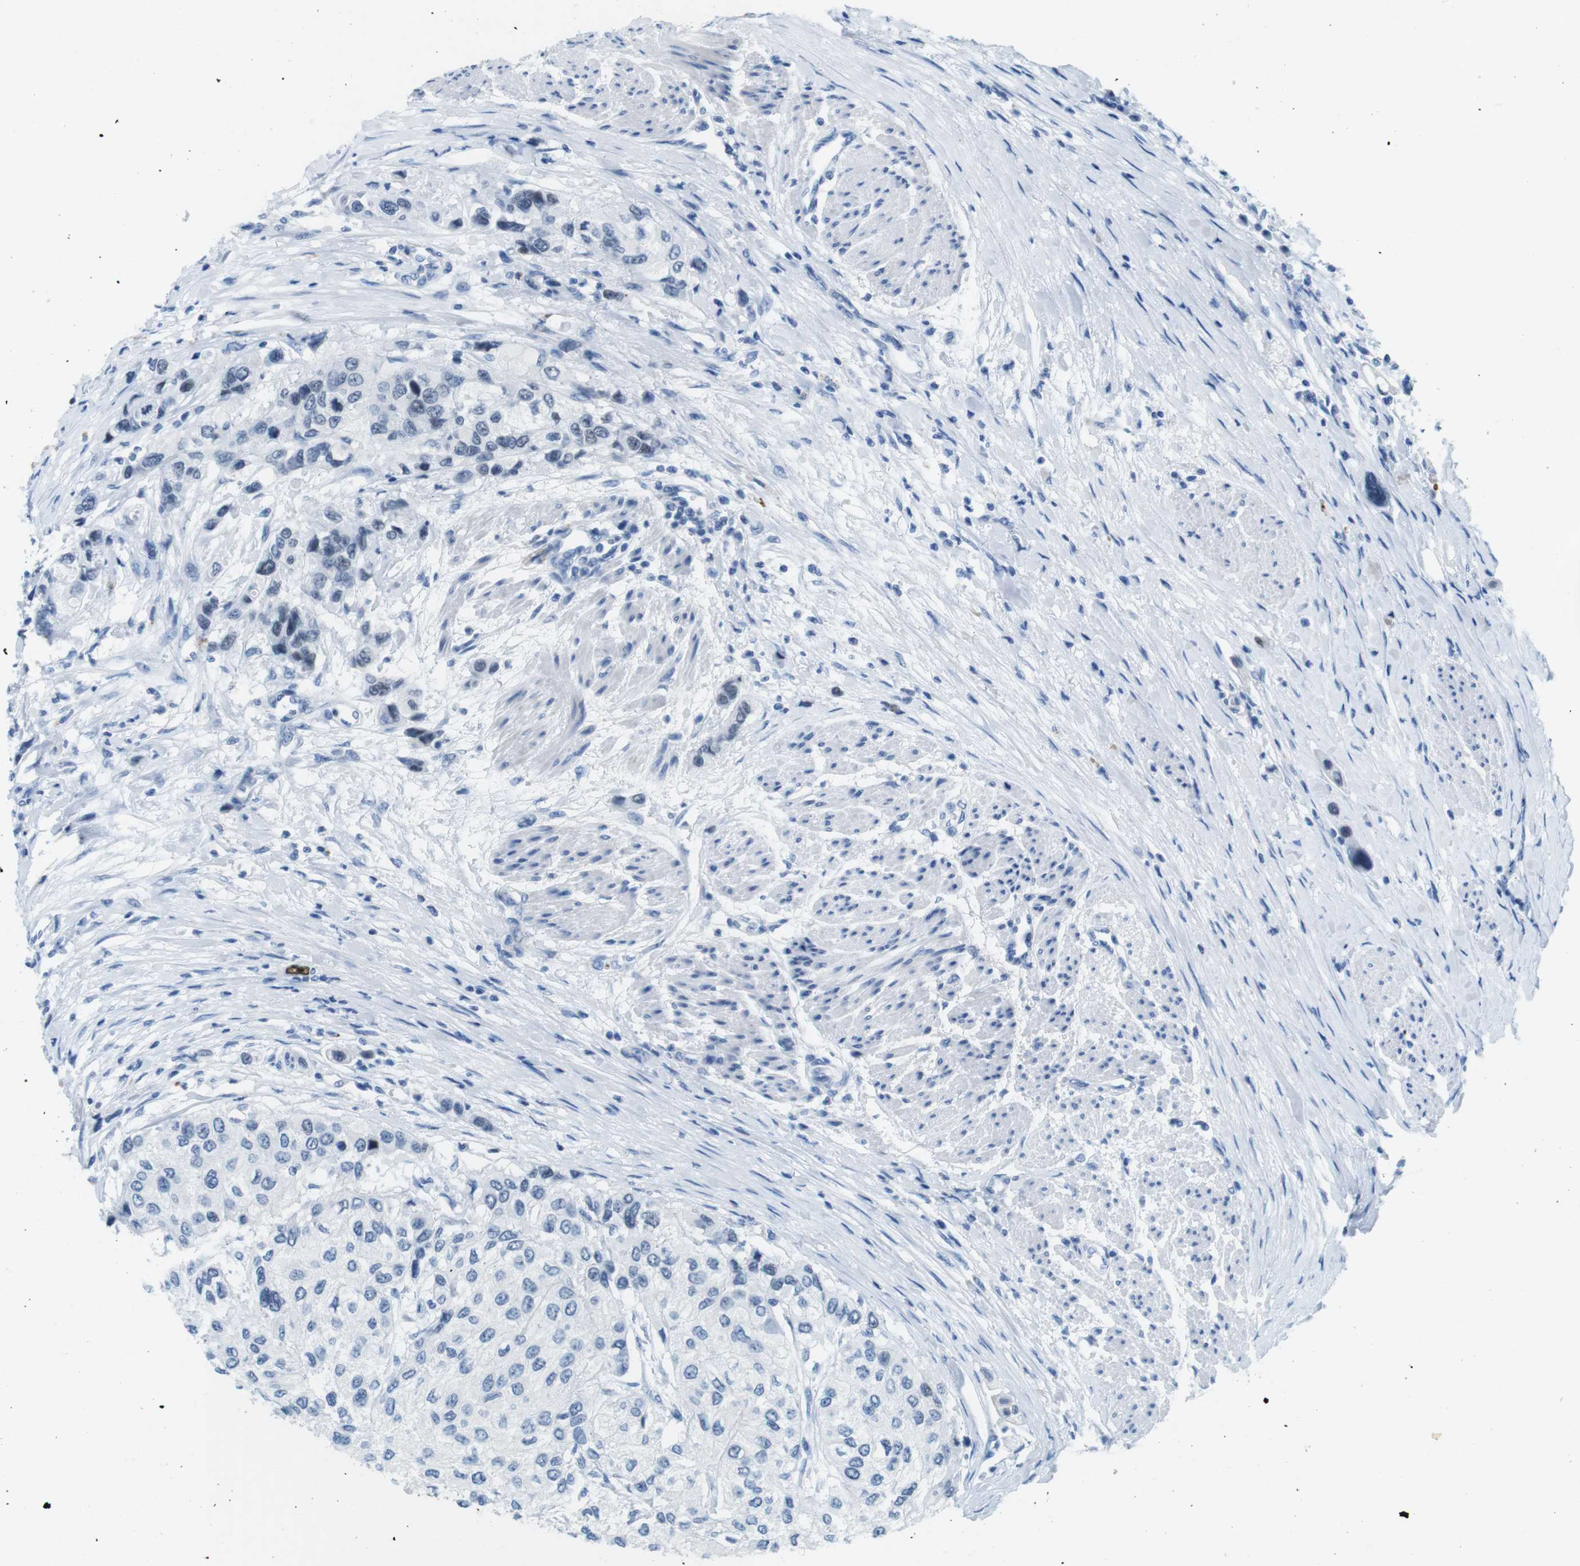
{"staining": {"intensity": "negative", "quantity": "none", "location": "none"}, "tissue": "urothelial cancer", "cell_type": "Tumor cells", "image_type": "cancer", "snomed": [{"axis": "morphology", "description": "Urothelial carcinoma, High grade"}, {"axis": "topography", "description": "Urinary bladder"}], "caption": "The IHC photomicrograph has no significant positivity in tumor cells of urothelial cancer tissue.", "gene": "TFAP2C", "patient": {"sex": "female", "age": 56}}